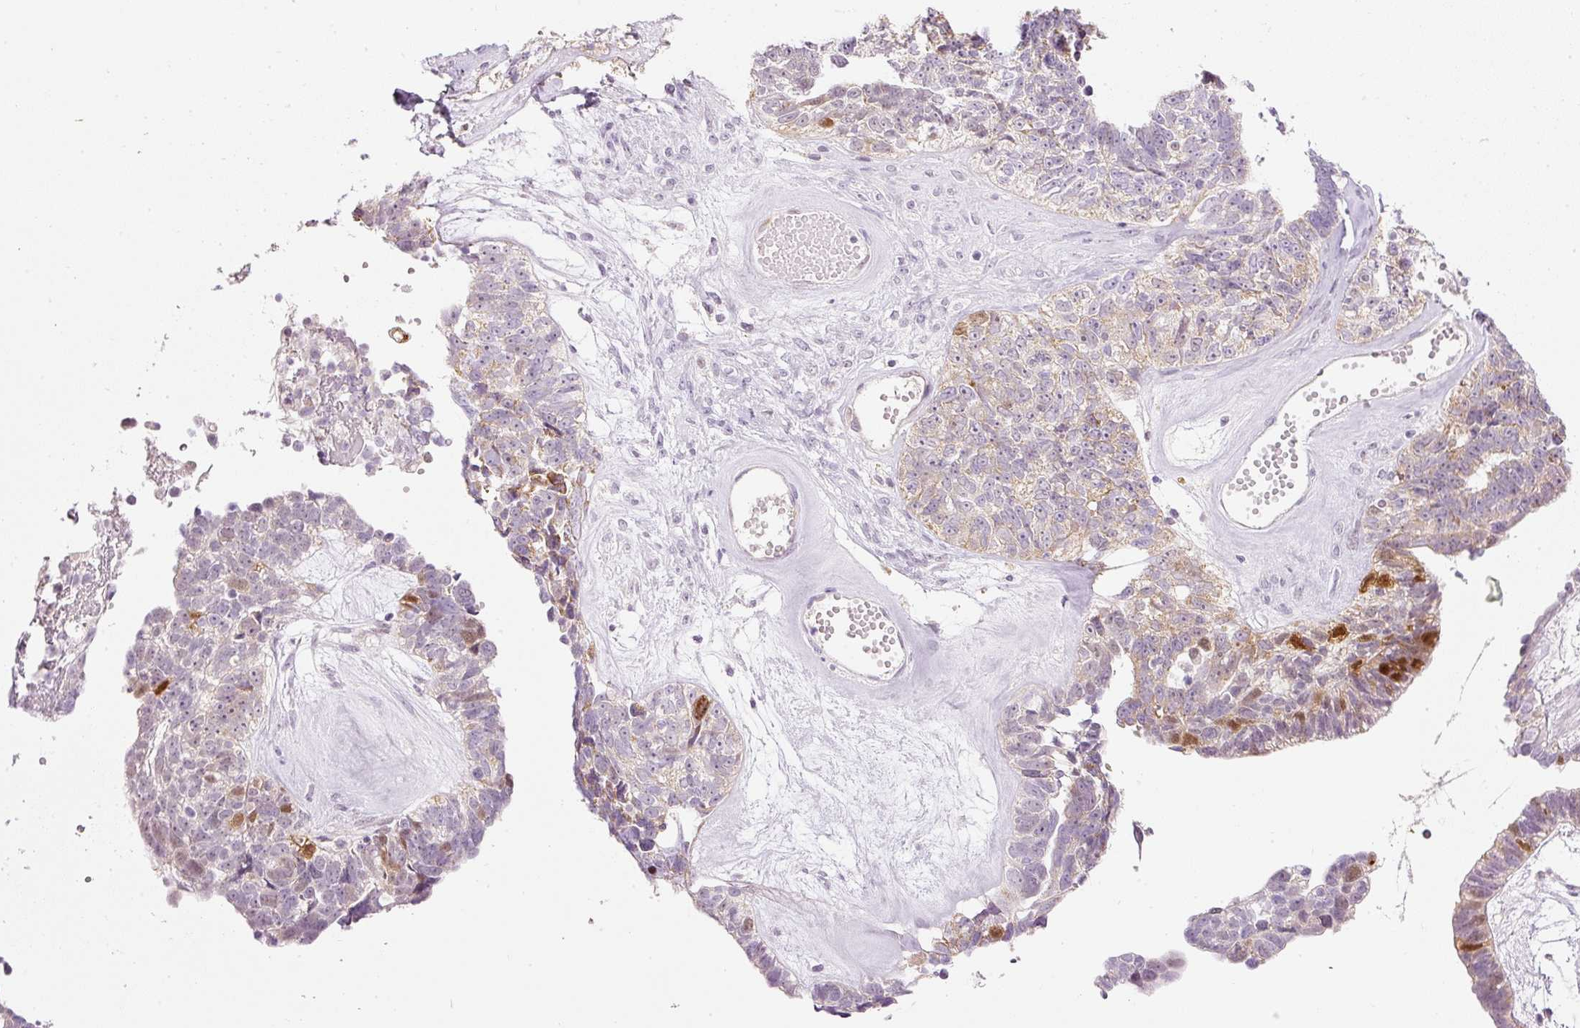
{"staining": {"intensity": "moderate", "quantity": "<25%", "location": "nuclear"}, "tissue": "ovarian cancer", "cell_type": "Tumor cells", "image_type": "cancer", "snomed": [{"axis": "morphology", "description": "Cystadenocarcinoma, serous, NOS"}, {"axis": "topography", "description": "Ovary"}], "caption": "Protein expression by IHC shows moderate nuclear positivity in about <25% of tumor cells in serous cystadenocarcinoma (ovarian).", "gene": "KPNA2", "patient": {"sex": "female", "age": 79}}